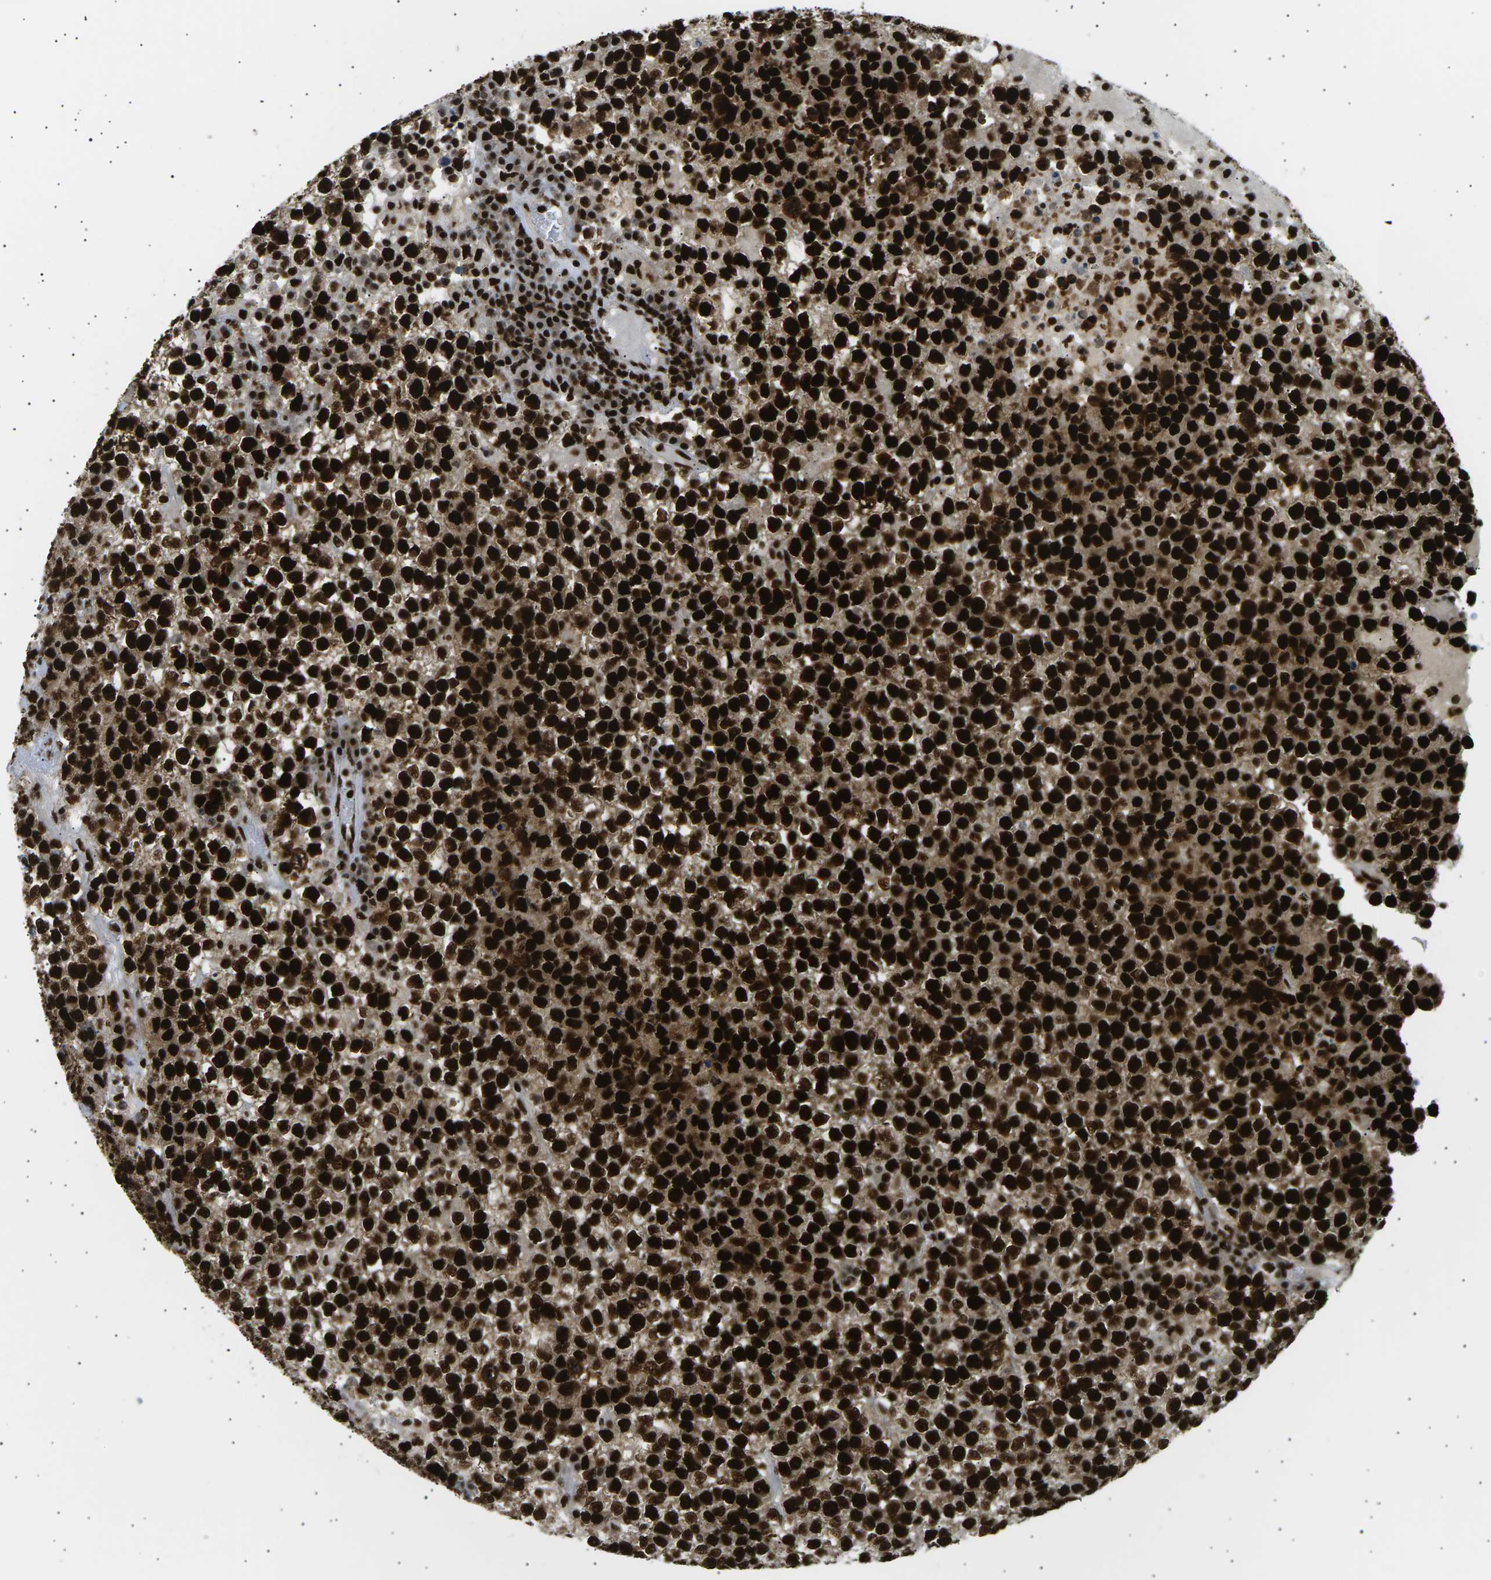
{"staining": {"intensity": "strong", "quantity": ">75%", "location": "cytoplasmic/membranous,nuclear"}, "tissue": "testis cancer", "cell_type": "Tumor cells", "image_type": "cancer", "snomed": [{"axis": "morphology", "description": "Seminoma, NOS"}, {"axis": "topography", "description": "Testis"}], "caption": "Protein expression by IHC exhibits strong cytoplasmic/membranous and nuclear positivity in about >75% of tumor cells in testis cancer (seminoma). The staining was performed using DAB (3,3'-diaminobenzidine) to visualize the protein expression in brown, while the nuclei were stained in blue with hematoxylin (Magnification: 20x).", "gene": "RPA2", "patient": {"sex": "male", "age": 65}}